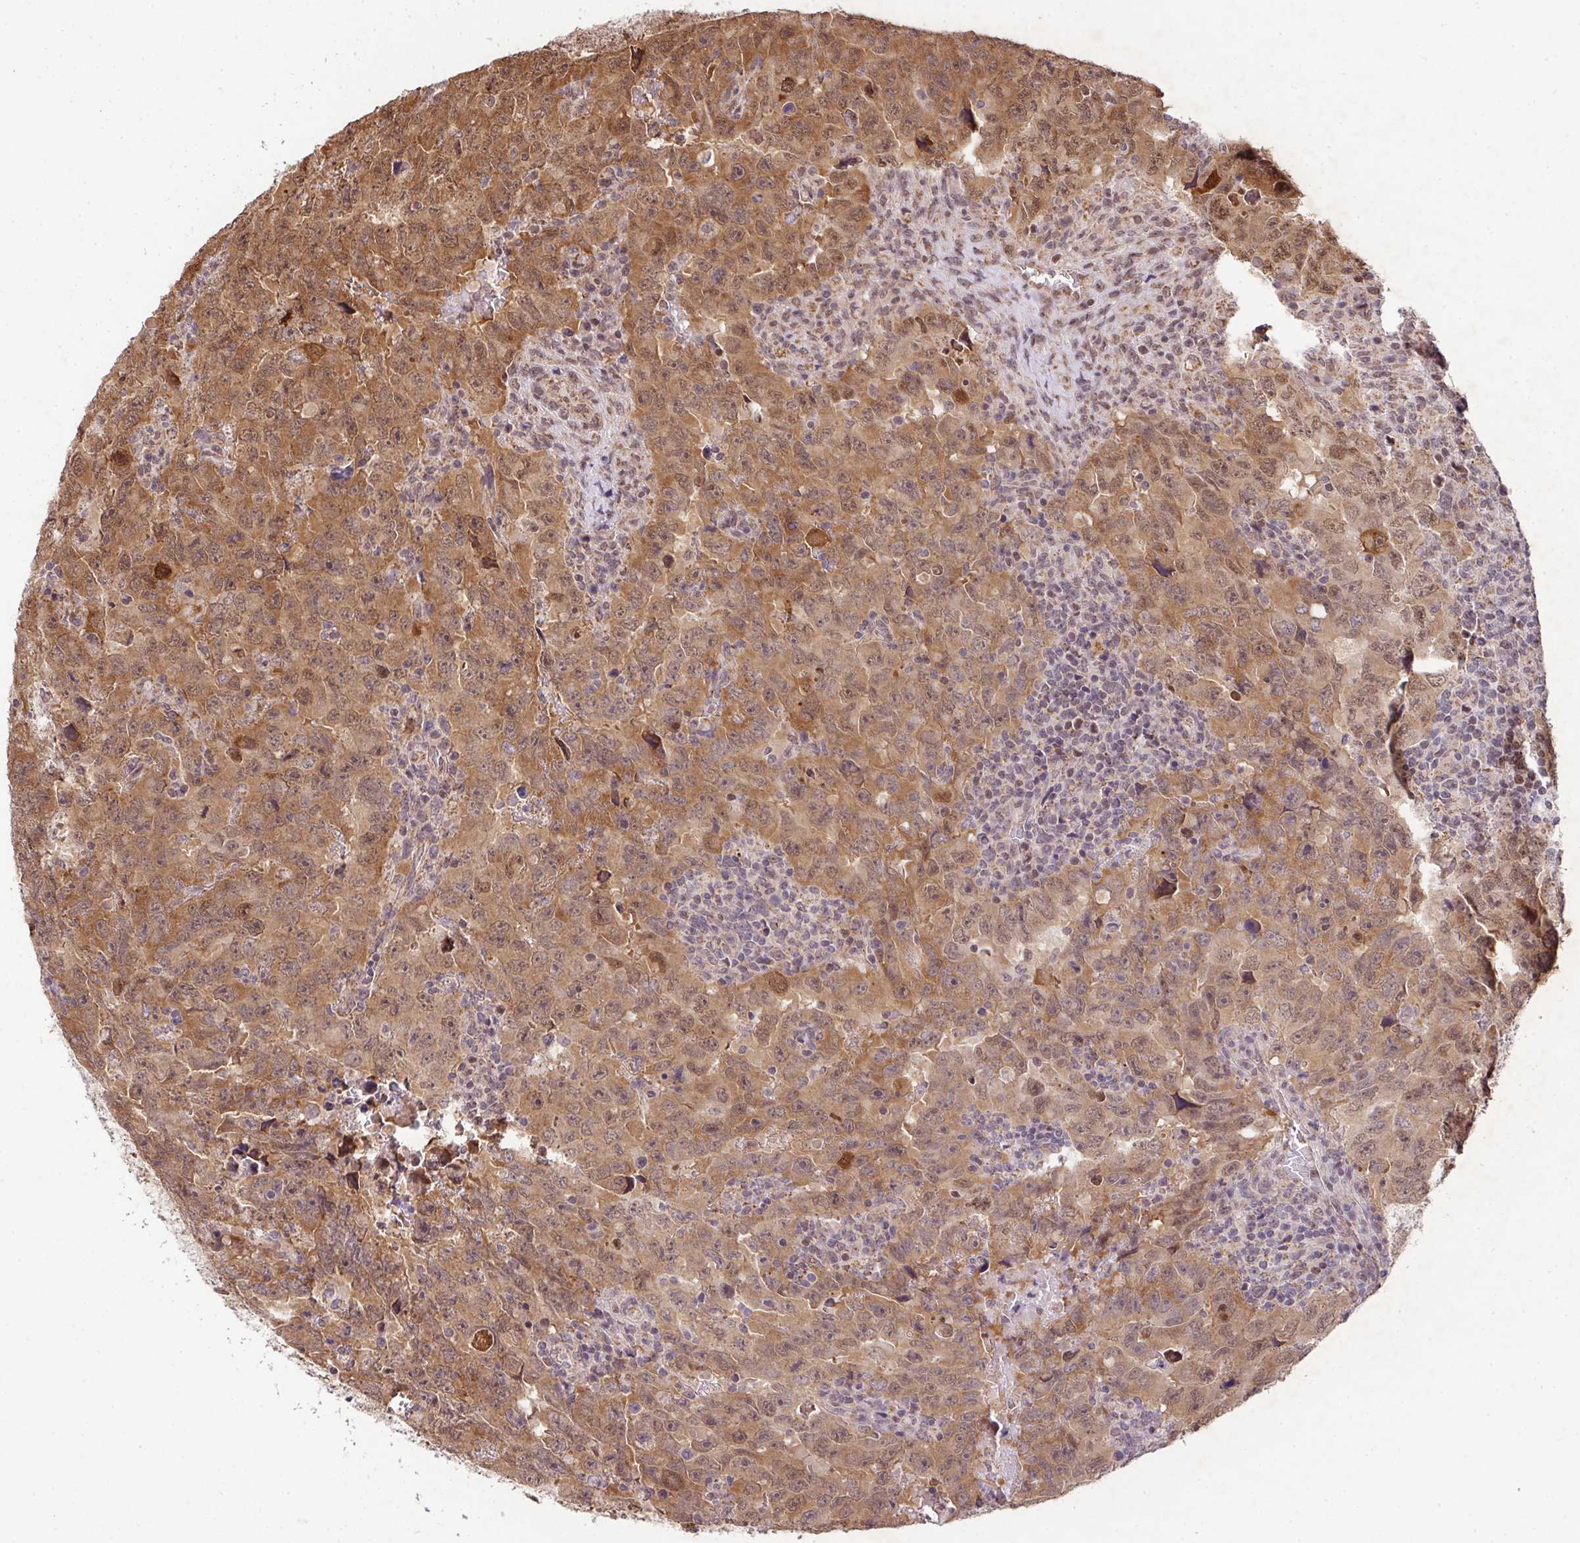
{"staining": {"intensity": "moderate", "quantity": ">75%", "location": "cytoplasmic/membranous,nuclear"}, "tissue": "testis cancer", "cell_type": "Tumor cells", "image_type": "cancer", "snomed": [{"axis": "morphology", "description": "Carcinoma, Embryonal, NOS"}, {"axis": "topography", "description": "Testis"}], "caption": "Testis cancer (embryonal carcinoma) stained with a brown dye displays moderate cytoplasmic/membranous and nuclear positive staining in approximately >75% of tumor cells.", "gene": "PLK1", "patient": {"sex": "male", "age": 24}}